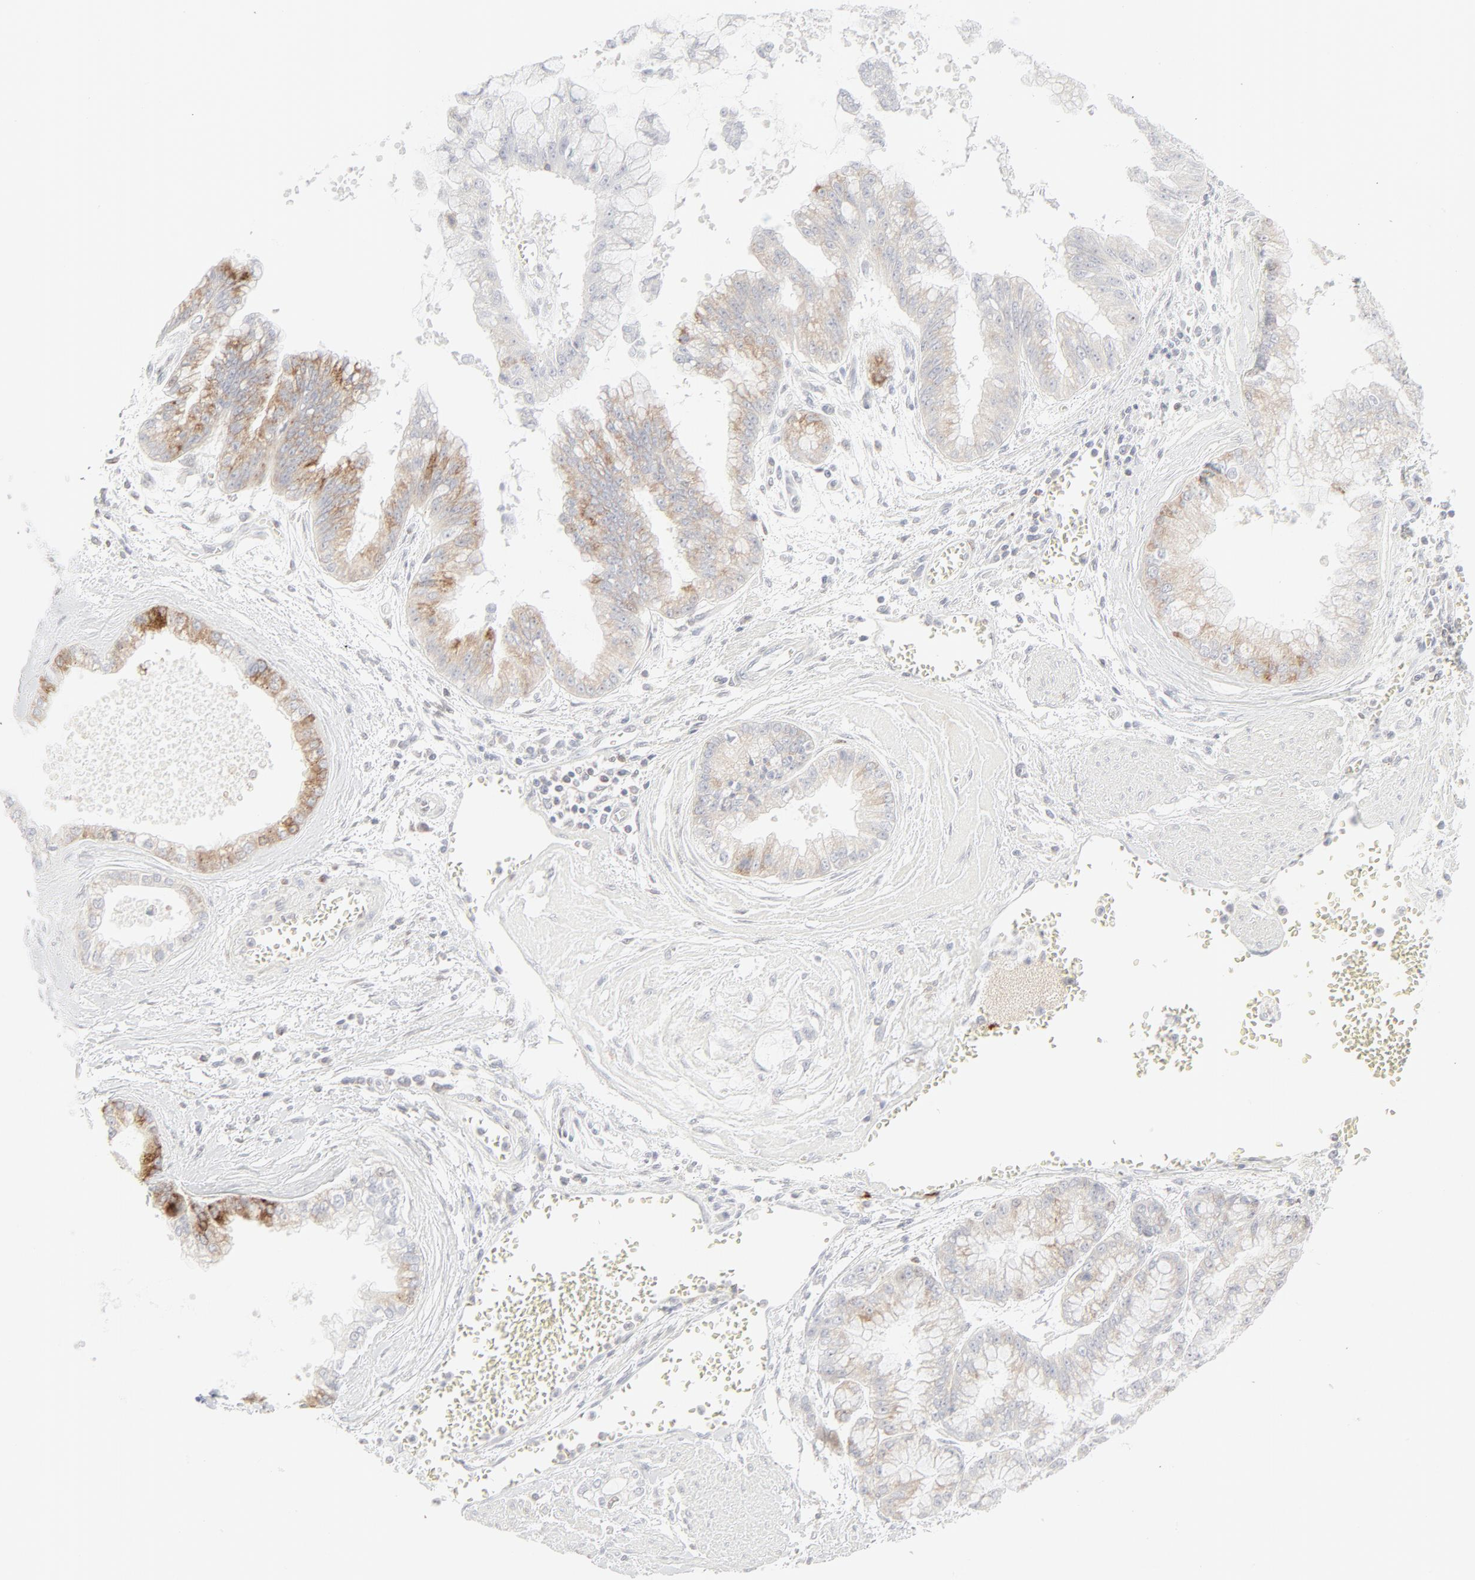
{"staining": {"intensity": "moderate", "quantity": "25%-75%", "location": "cytoplasmic/membranous"}, "tissue": "liver cancer", "cell_type": "Tumor cells", "image_type": "cancer", "snomed": [{"axis": "morphology", "description": "Cholangiocarcinoma"}, {"axis": "topography", "description": "Liver"}], "caption": "Immunohistochemistry (IHC) of human cholangiocarcinoma (liver) shows medium levels of moderate cytoplasmic/membranous expression in about 25%-75% of tumor cells. (DAB (3,3'-diaminobenzidine) IHC, brown staining for protein, blue staining for nuclei).", "gene": "PRKCB", "patient": {"sex": "female", "age": 79}}